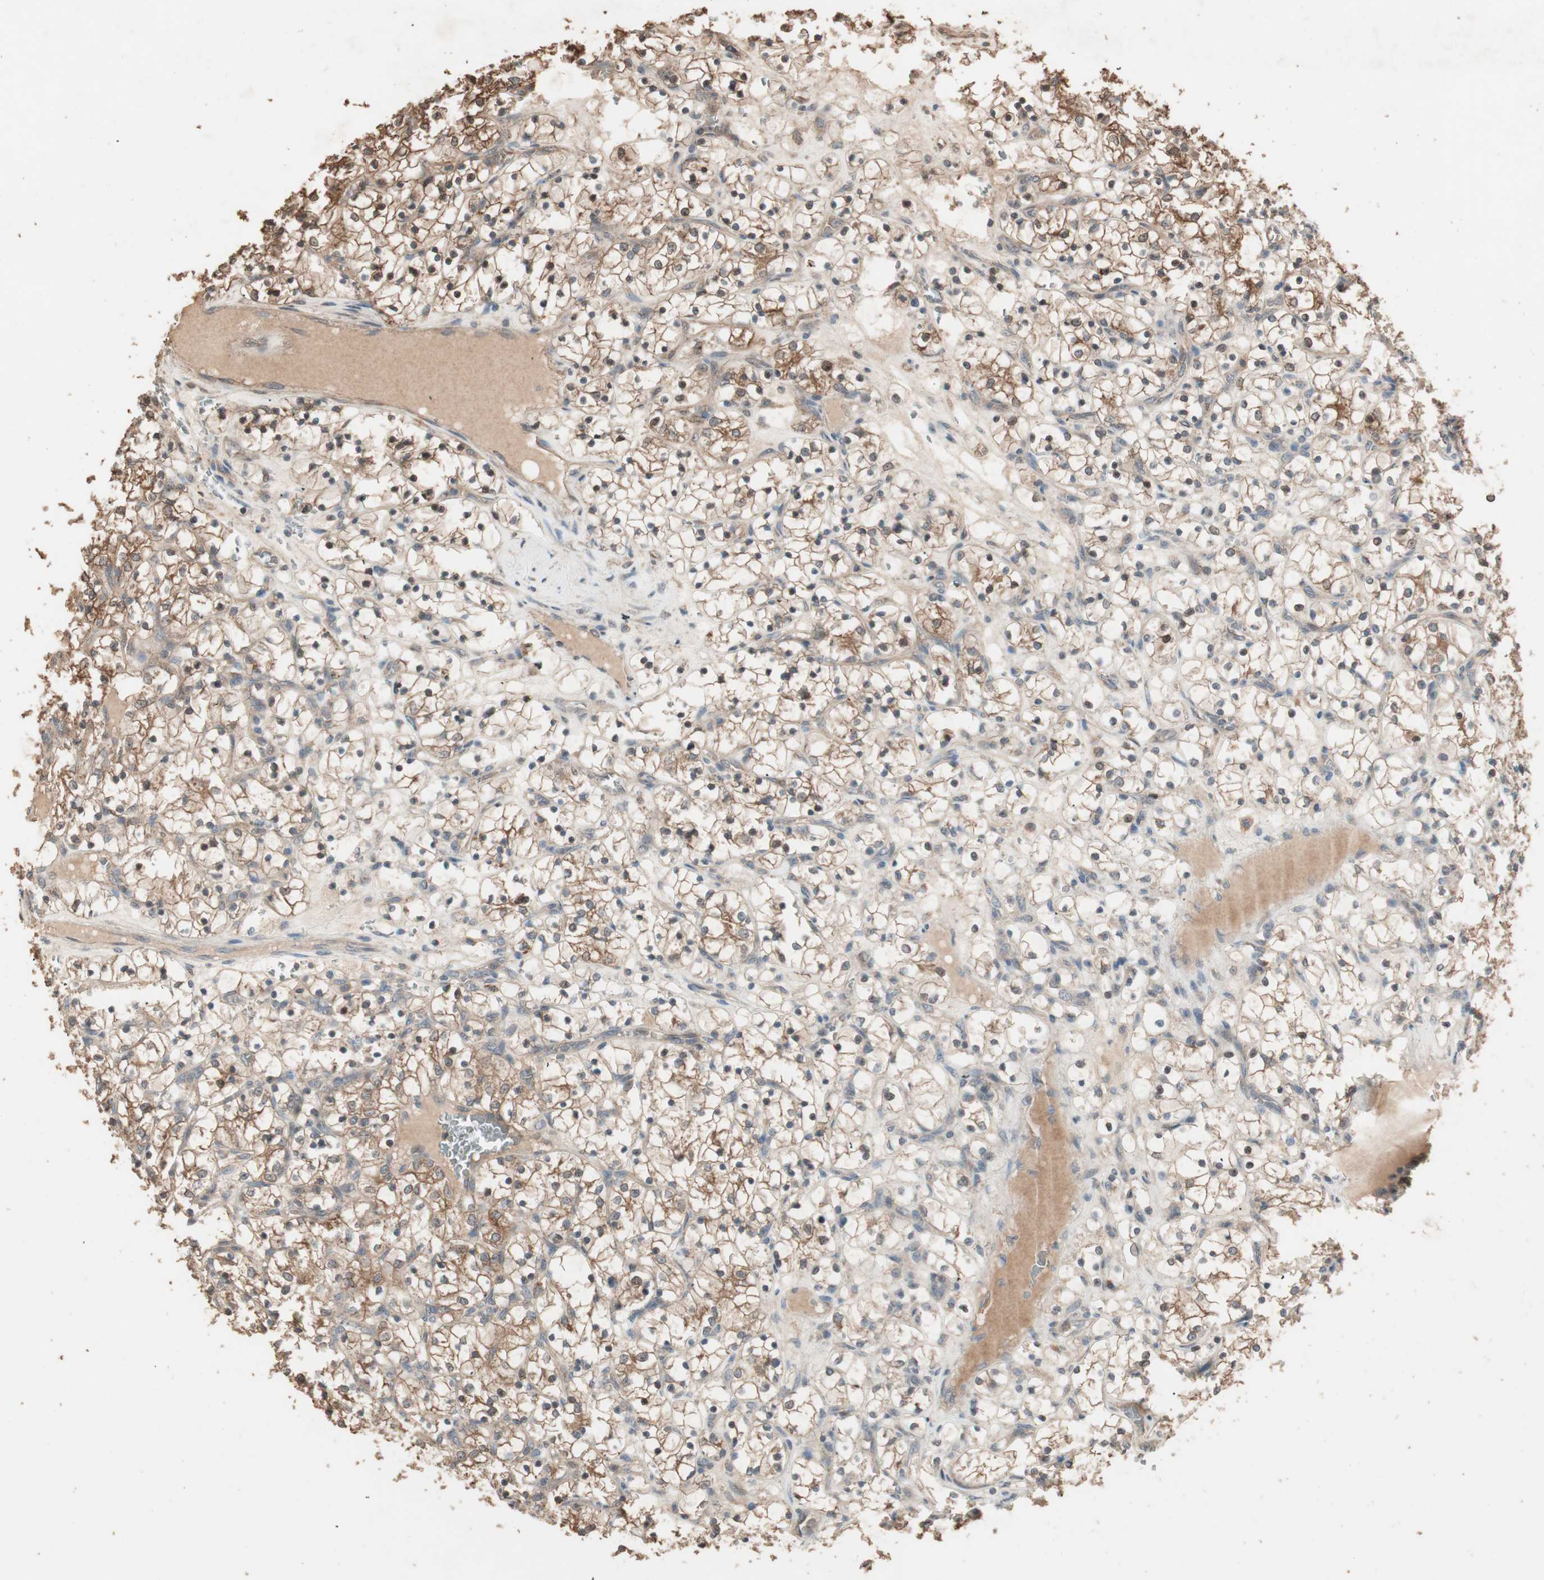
{"staining": {"intensity": "strong", "quantity": ">75%", "location": "cytoplasmic/membranous"}, "tissue": "renal cancer", "cell_type": "Tumor cells", "image_type": "cancer", "snomed": [{"axis": "morphology", "description": "Adenocarcinoma, NOS"}, {"axis": "topography", "description": "Kidney"}], "caption": "High-magnification brightfield microscopy of renal cancer (adenocarcinoma) stained with DAB (3,3'-diaminobenzidine) (brown) and counterstained with hematoxylin (blue). tumor cells exhibit strong cytoplasmic/membranous positivity is appreciated in approximately>75% of cells.", "gene": "USP20", "patient": {"sex": "female", "age": 69}}